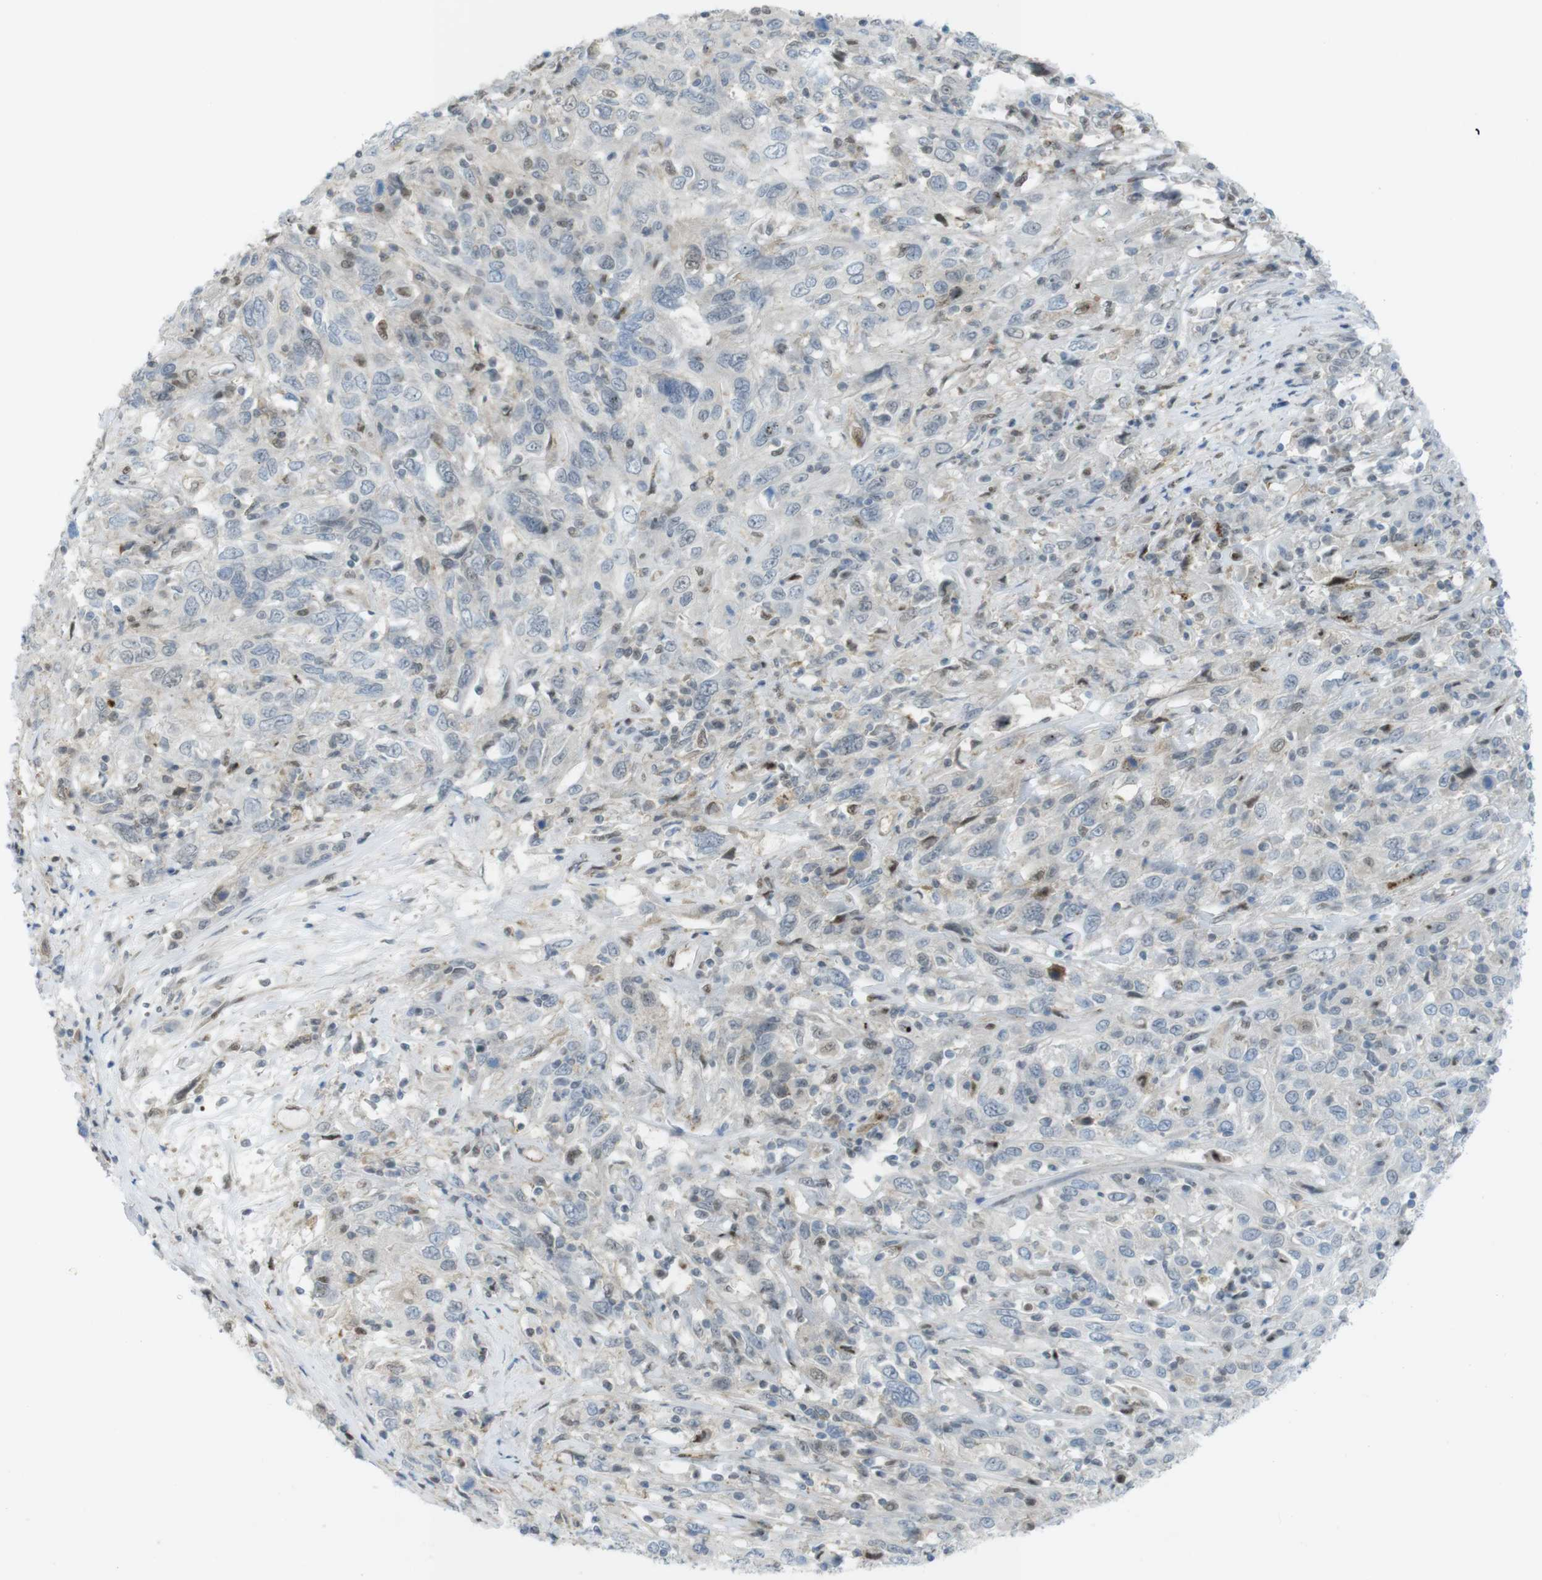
{"staining": {"intensity": "negative", "quantity": "none", "location": "none"}, "tissue": "cervical cancer", "cell_type": "Tumor cells", "image_type": "cancer", "snomed": [{"axis": "morphology", "description": "Squamous cell carcinoma, NOS"}, {"axis": "topography", "description": "Cervix"}], "caption": "A photomicrograph of human squamous cell carcinoma (cervical) is negative for staining in tumor cells.", "gene": "UBB", "patient": {"sex": "female", "age": 46}}